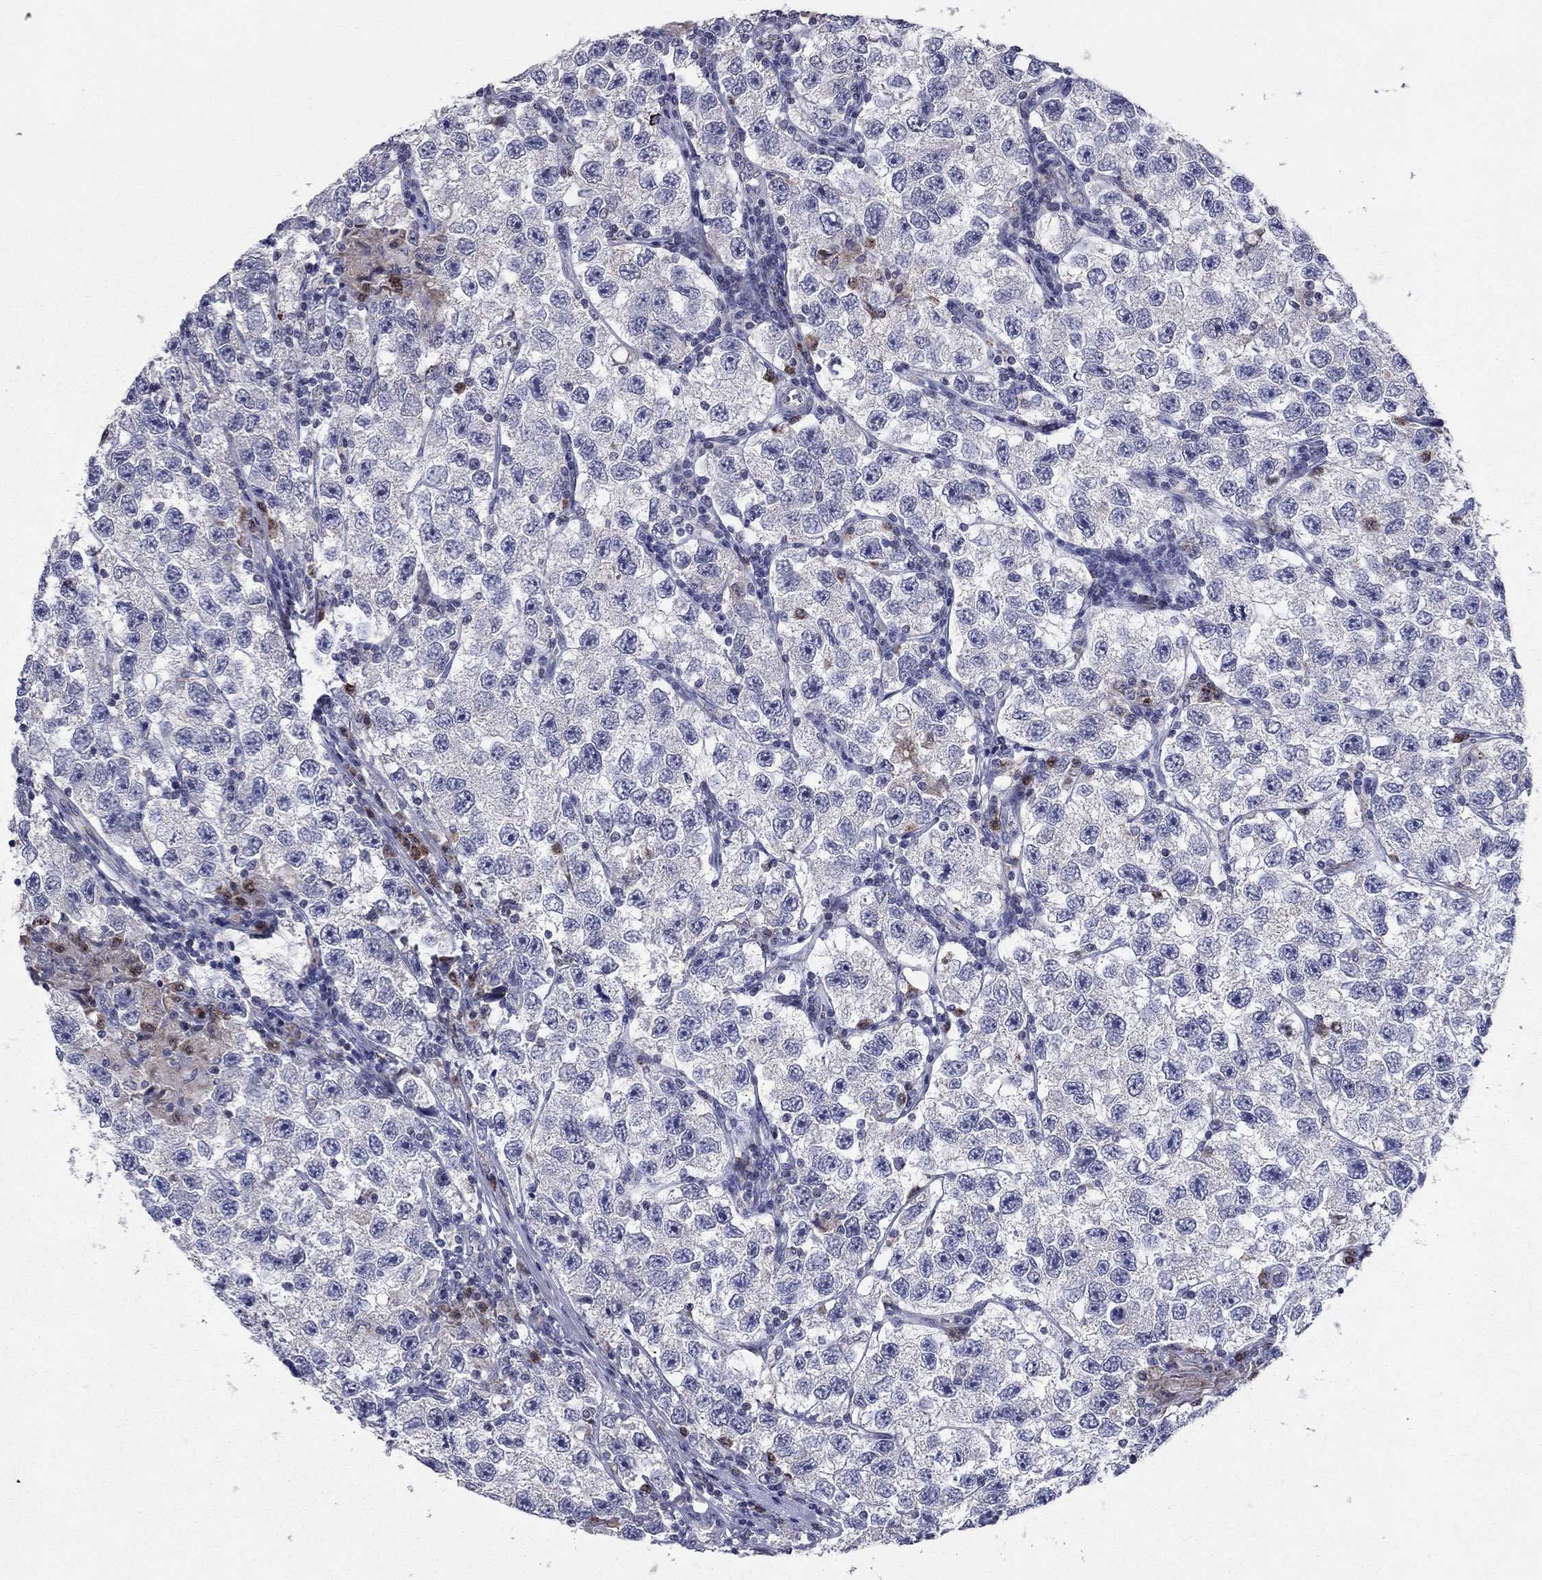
{"staining": {"intensity": "negative", "quantity": "none", "location": "none"}, "tissue": "testis cancer", "cell_type": "Tumor cells", "image_type": "cancer", "snomed": [{"axis": "morphology", "description": "Seminoma, NOS"}, {"axis": "topography", "description": "Testis"}], "caption": "The immunohistochemistry (IHC) image has no significant staining in tumor cells of seminoma (testis) tissue.", "gene": "SLC4A10", "patient": {"sex": "male", "age": 26}}